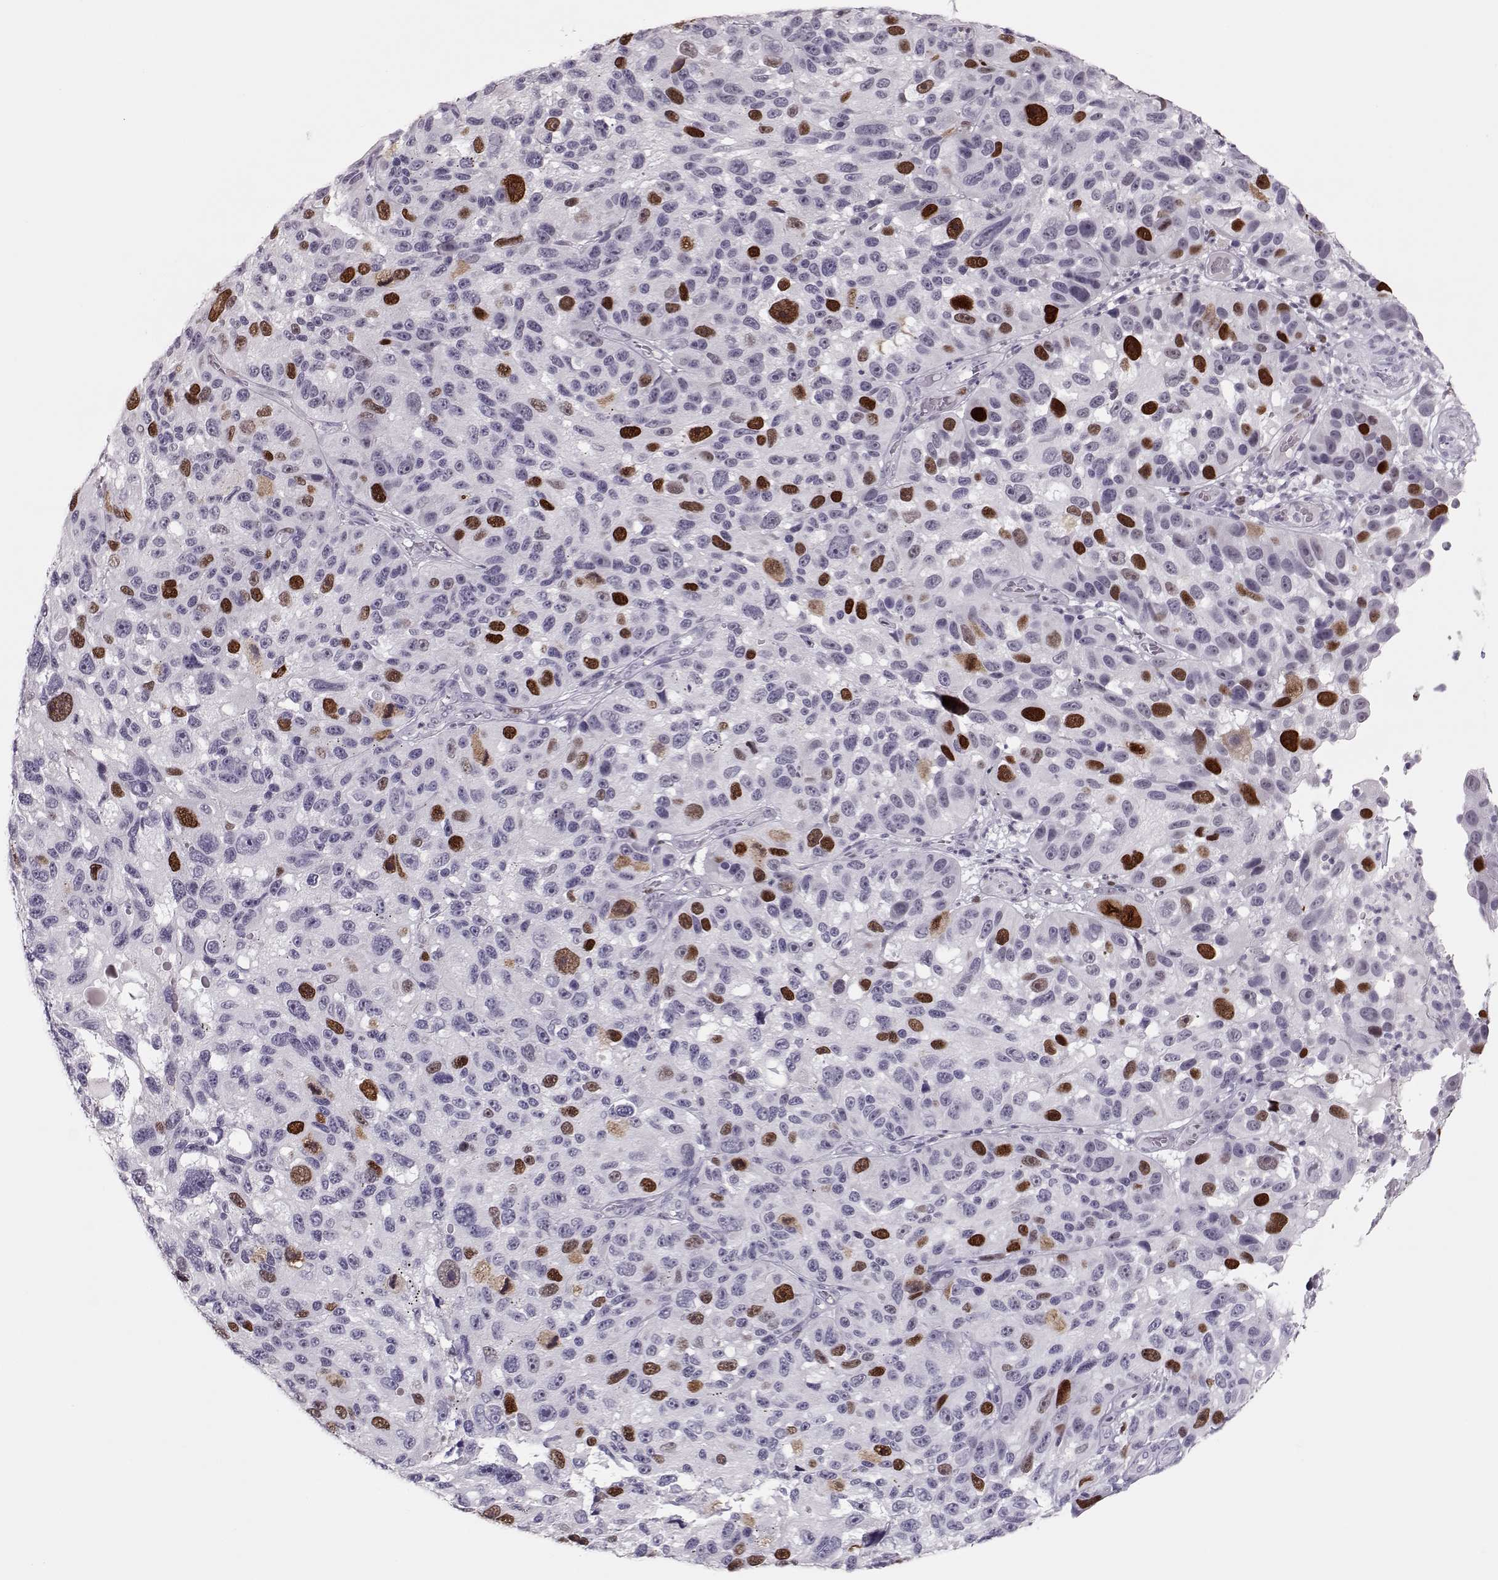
{"staining": {"intensity": "strong", "quantity": "<25%", "location": "nuclear"}, "tissue": "melanoma", "cell_type": "Tumor cells", "image_type": "cancer", "snomed": [{"axis": "morphology", "description": "Malignant melanoma, NOS"}, {"axis": "topography", "description": "Skin"}], "caption": "Immunohistochemical staining of malignant melanoma shows medium levels of strong nuclear staining in approximately <25% of tumor cells.", "gene": "SGO1", "patient": {"sex": "male", "age": 53}}